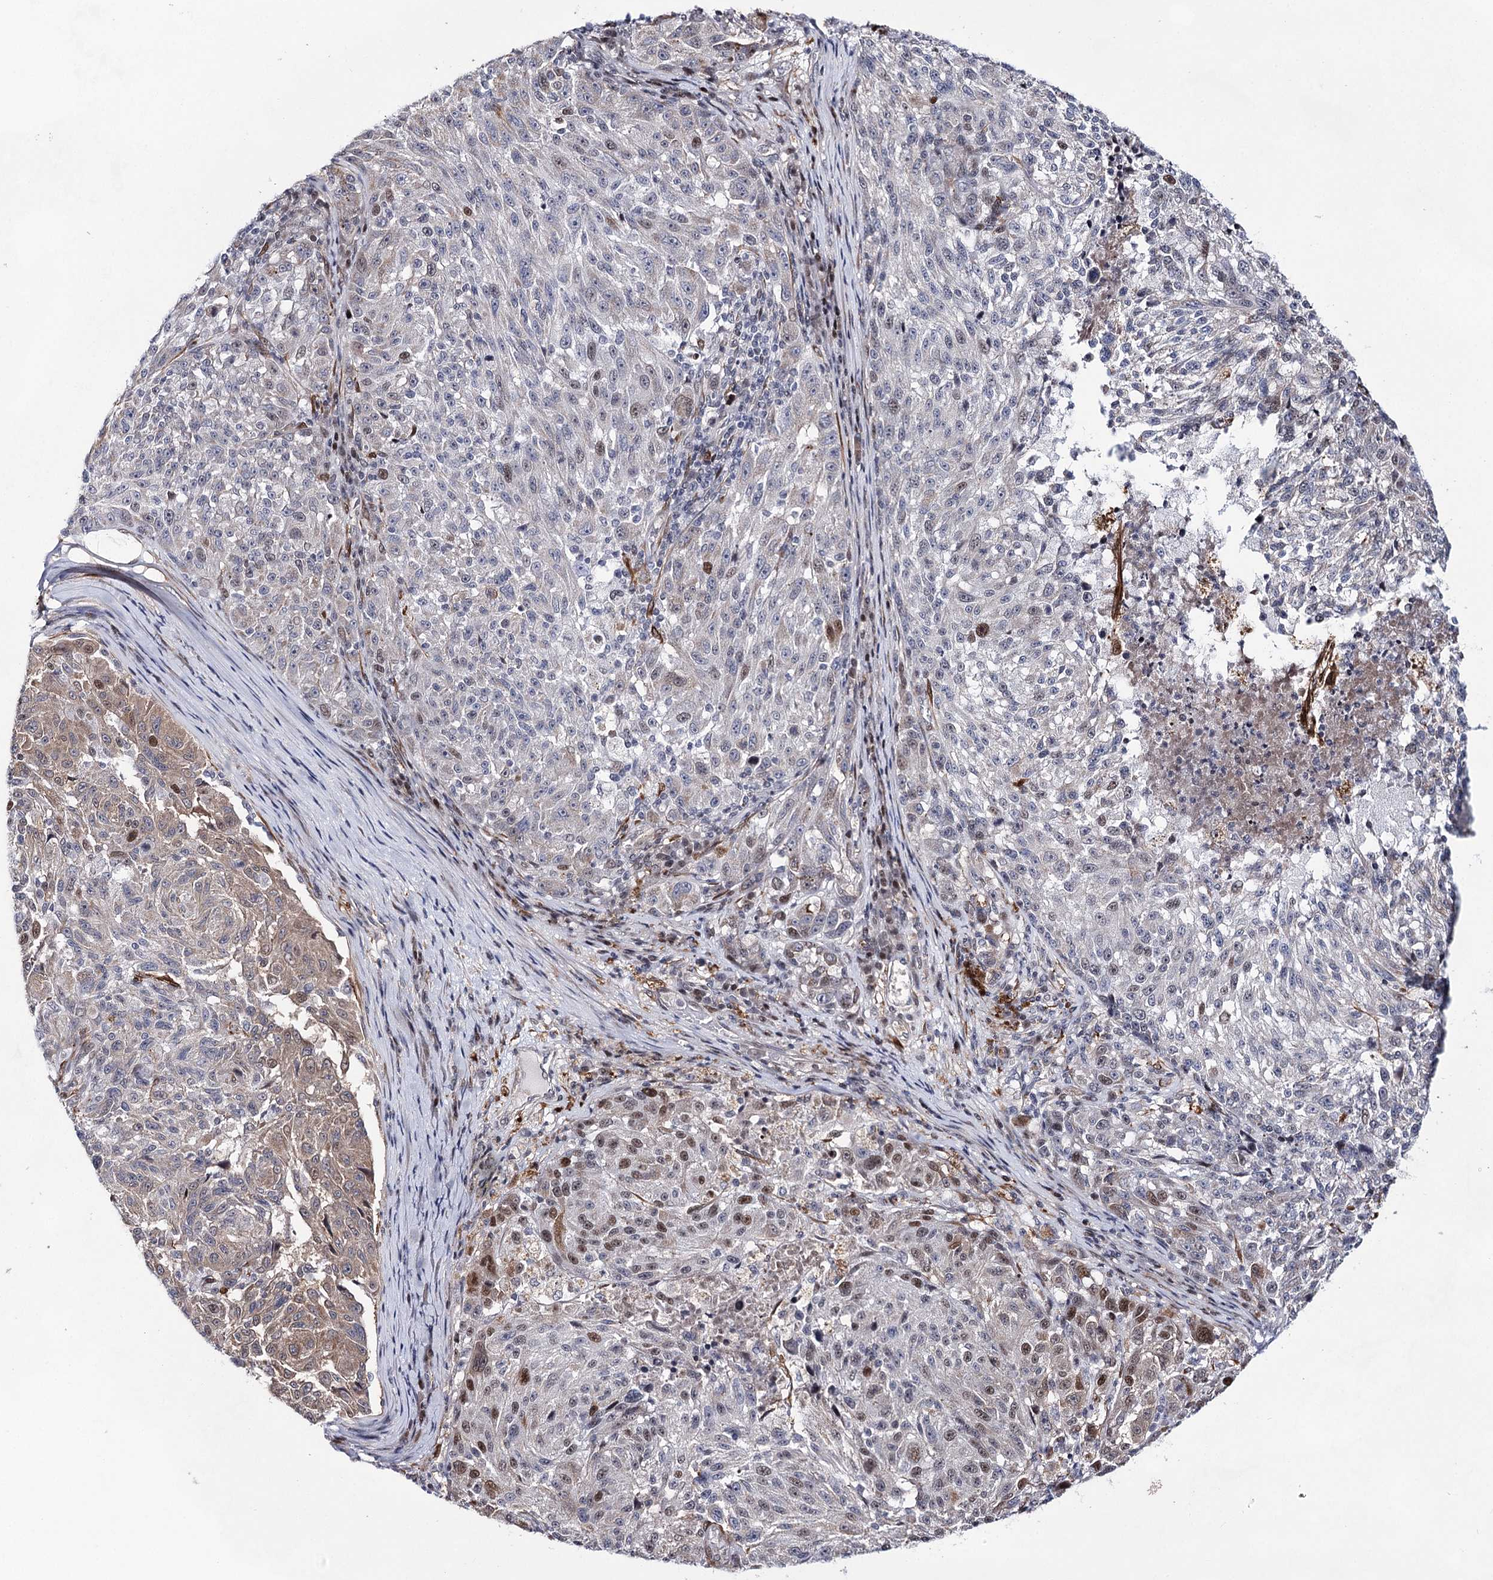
{"staining": {"intensity": "moderate", "quantity": "<25%", "location": "nuclear"}, "tissue": "melanoma", "cell_type": "Tumor cells", "image_type": "cancer", "snomed": [{"axis": "morphology", "description": "Malignant melanoma, NOS"}, {"axis": "topography", "description": "Skin"}], "caption": "A high-resolution histopathology image shows immunohistochemistry (IHC) staining of melanoma, which exhibits moderate nuclear staining in about <25% of tumor cells.", "gene": "UGDH", "patient": {"sex": "male", "age": 53}}